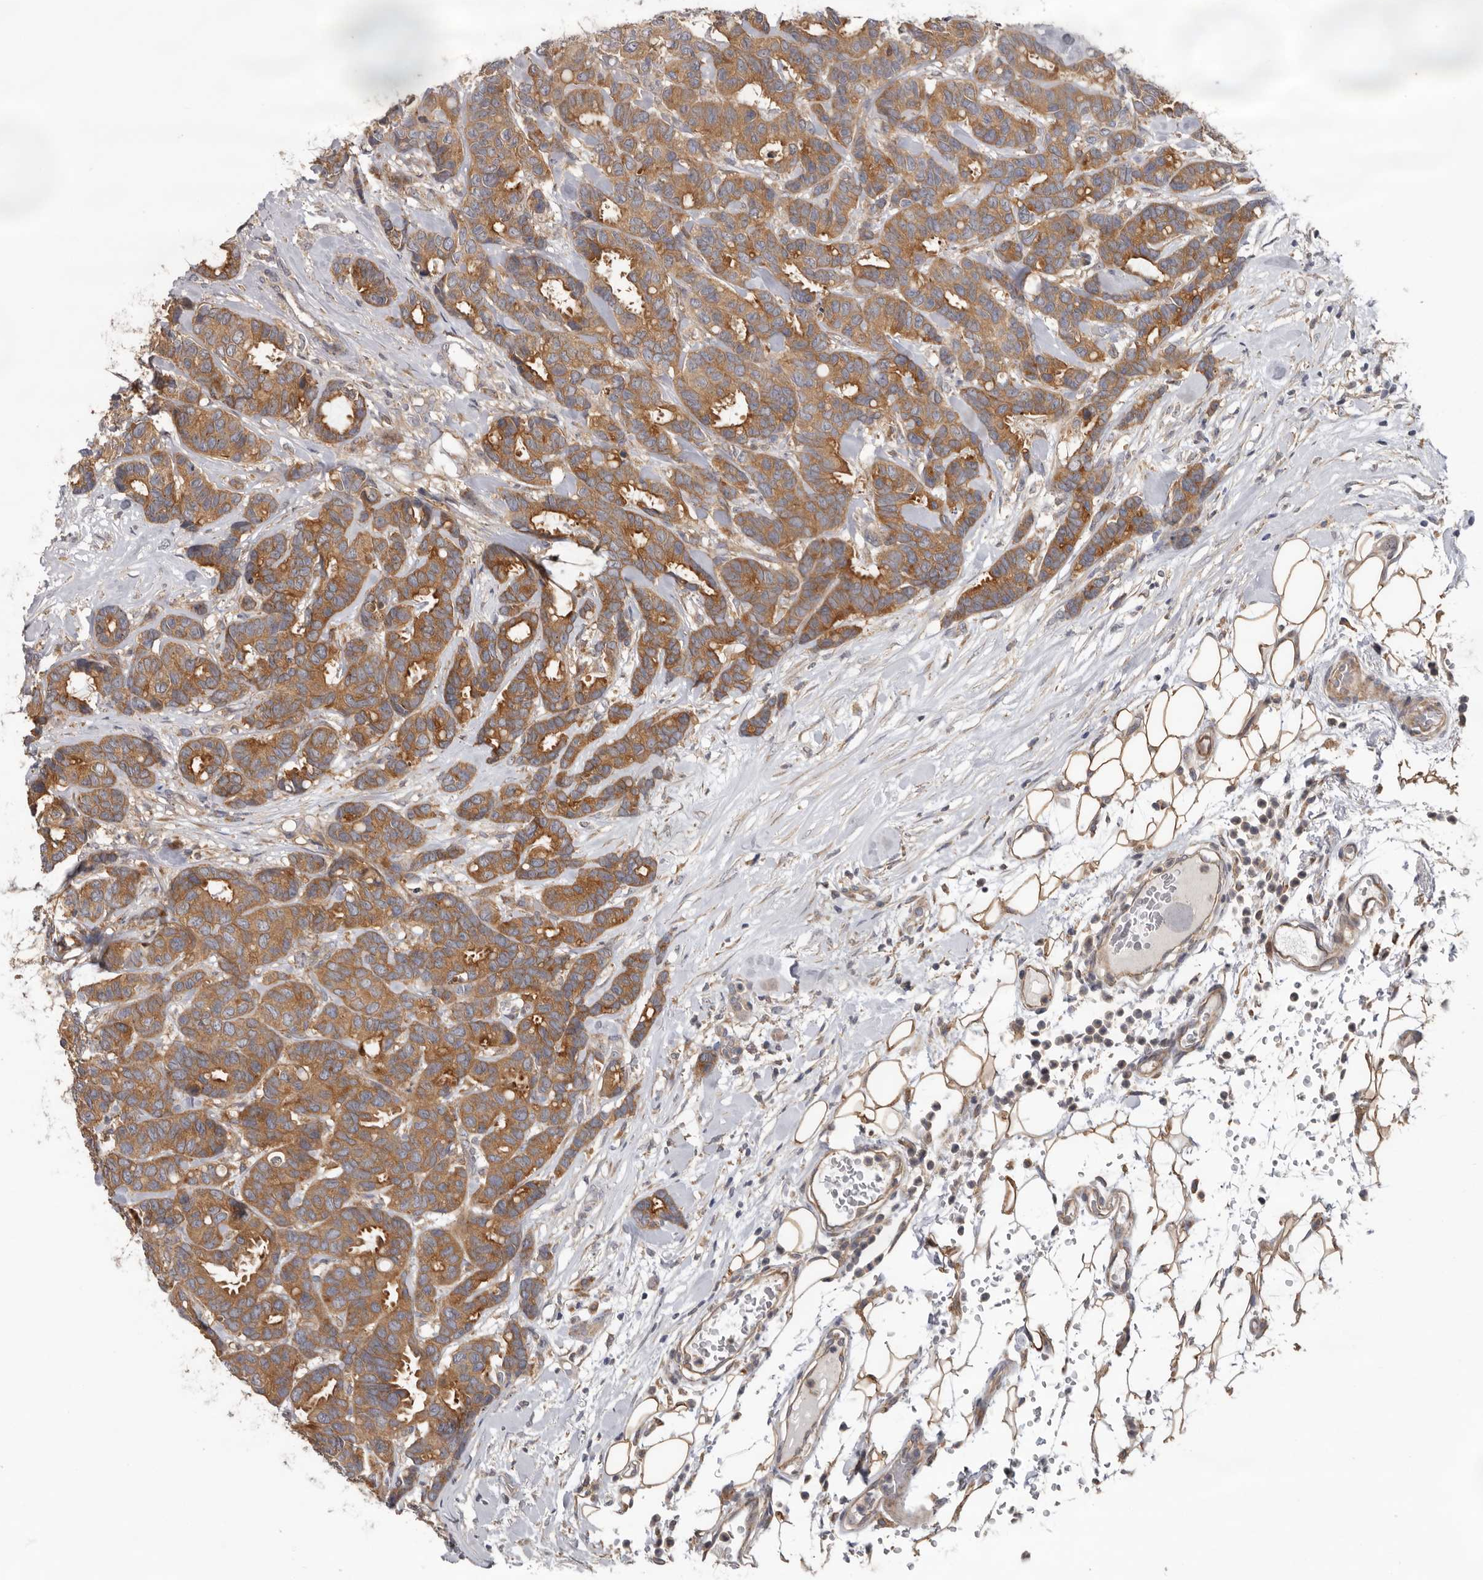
{"staining": {"intensity": "moderate", "quantity": ">75%", "location": "cytoplasmic/membranous"}, "tissue": "breast cancer", "cell_type": "Tumor cells", "image_type": "cancer", "snomed": [{"axis": "morphology", "description": "Duct carcinoma"}, {"axis": "topography", "description": "Breast"}], "caption": "Tumor cells display moderate cytoplasmic/membranous expression in about >75% of cells in breast cancer.", "gene": "HINT3", "patient": {"sex": "female", "age": 87}}